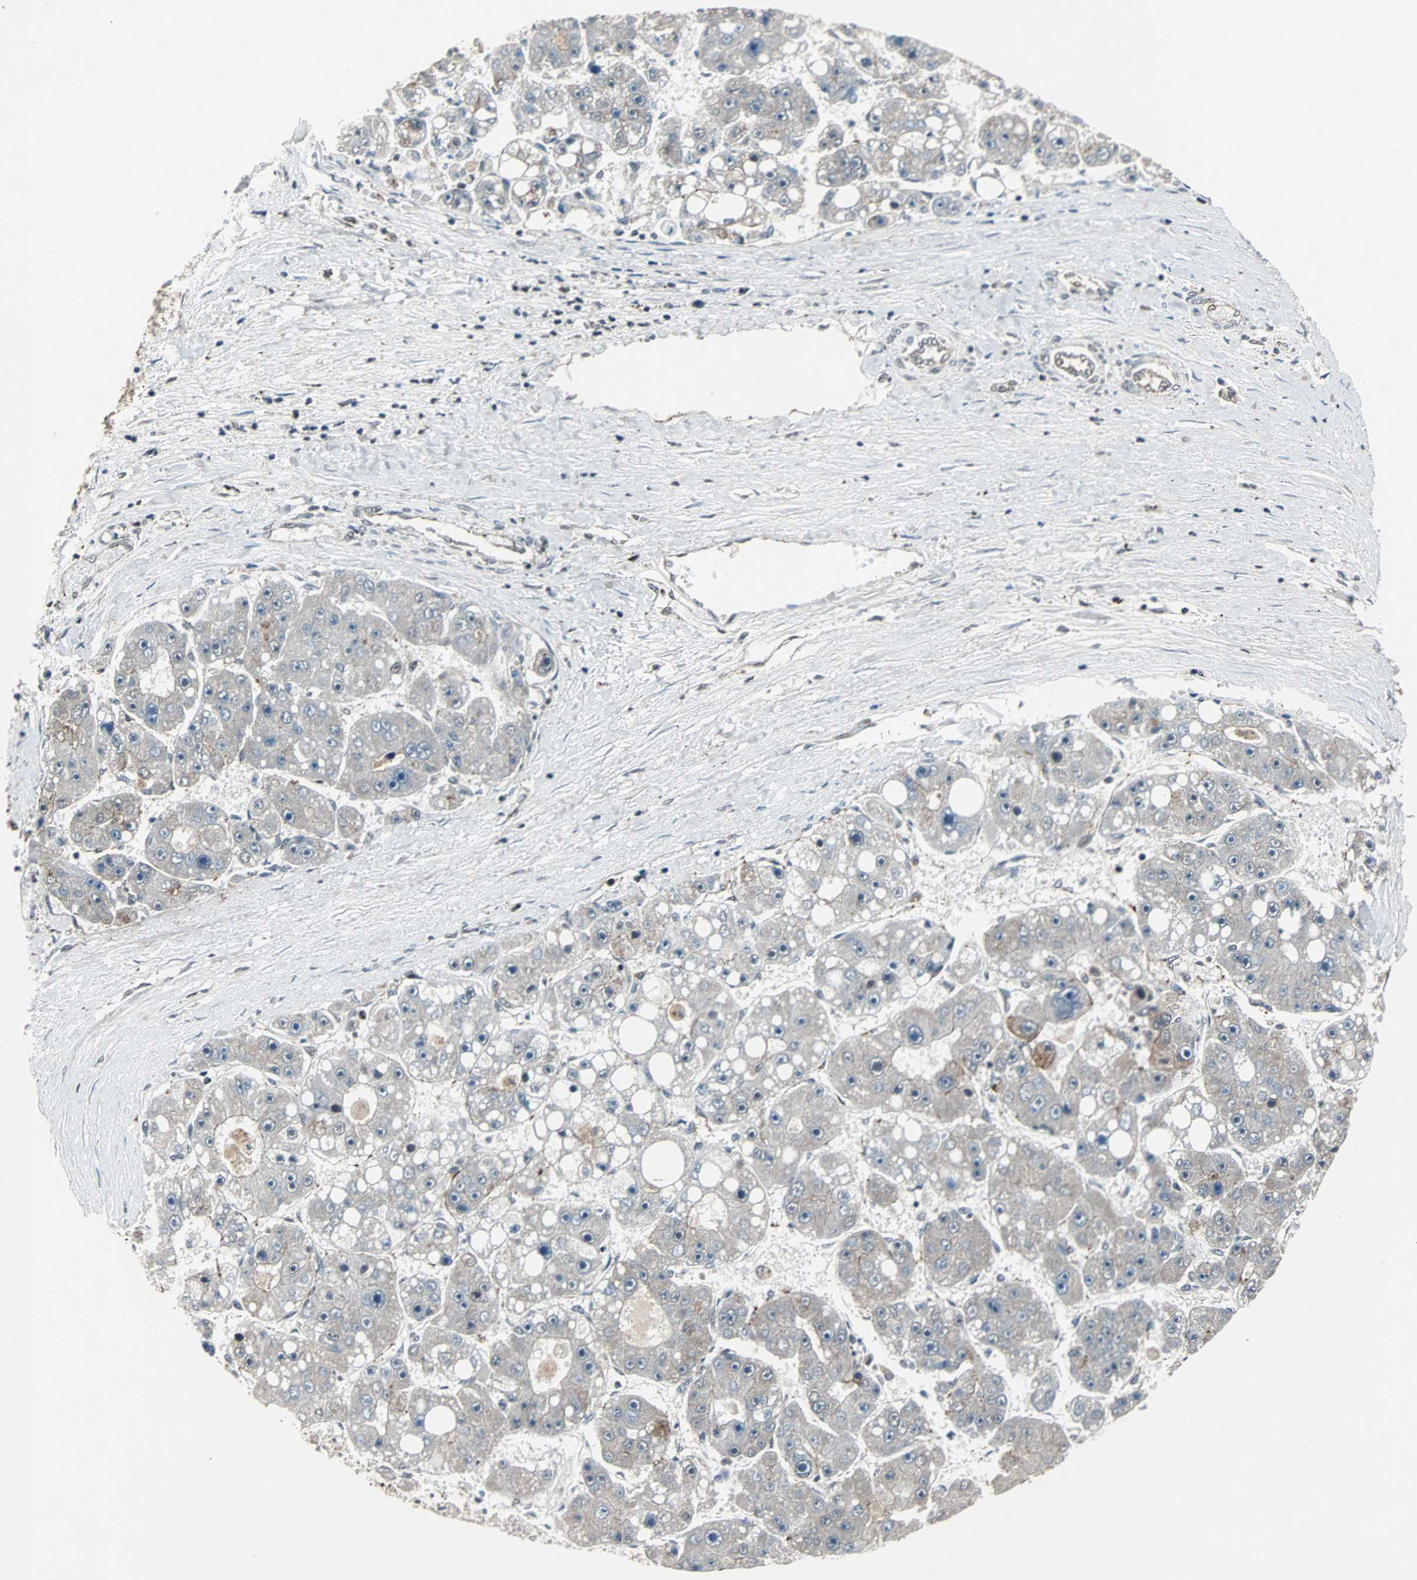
{"staining": {"intensity": "weak", "quantity": "25%-75%", "location": "cytoplasmic/membranous"}, "tissue": "liver cancer", "cell_type": "Tumor cells", "image_type": "cancer", "snomed": [{"axis": "morphology", "description": "Carcinoma, Hepatocellular, NOS"}, {"axis": "topography", "description": "Liver"}], "caption": "Immunohistochemical staining of hepatocellular carcinoma (liver) displays low levels of weak cytoplasmic/membranous protein expression in about 25%-75% of tumor cells. The protein of interest is shown in brown color, while the nuclei are stained blue.", "gene": "LSR", "patient": {"sex": "female", "age": 61}}